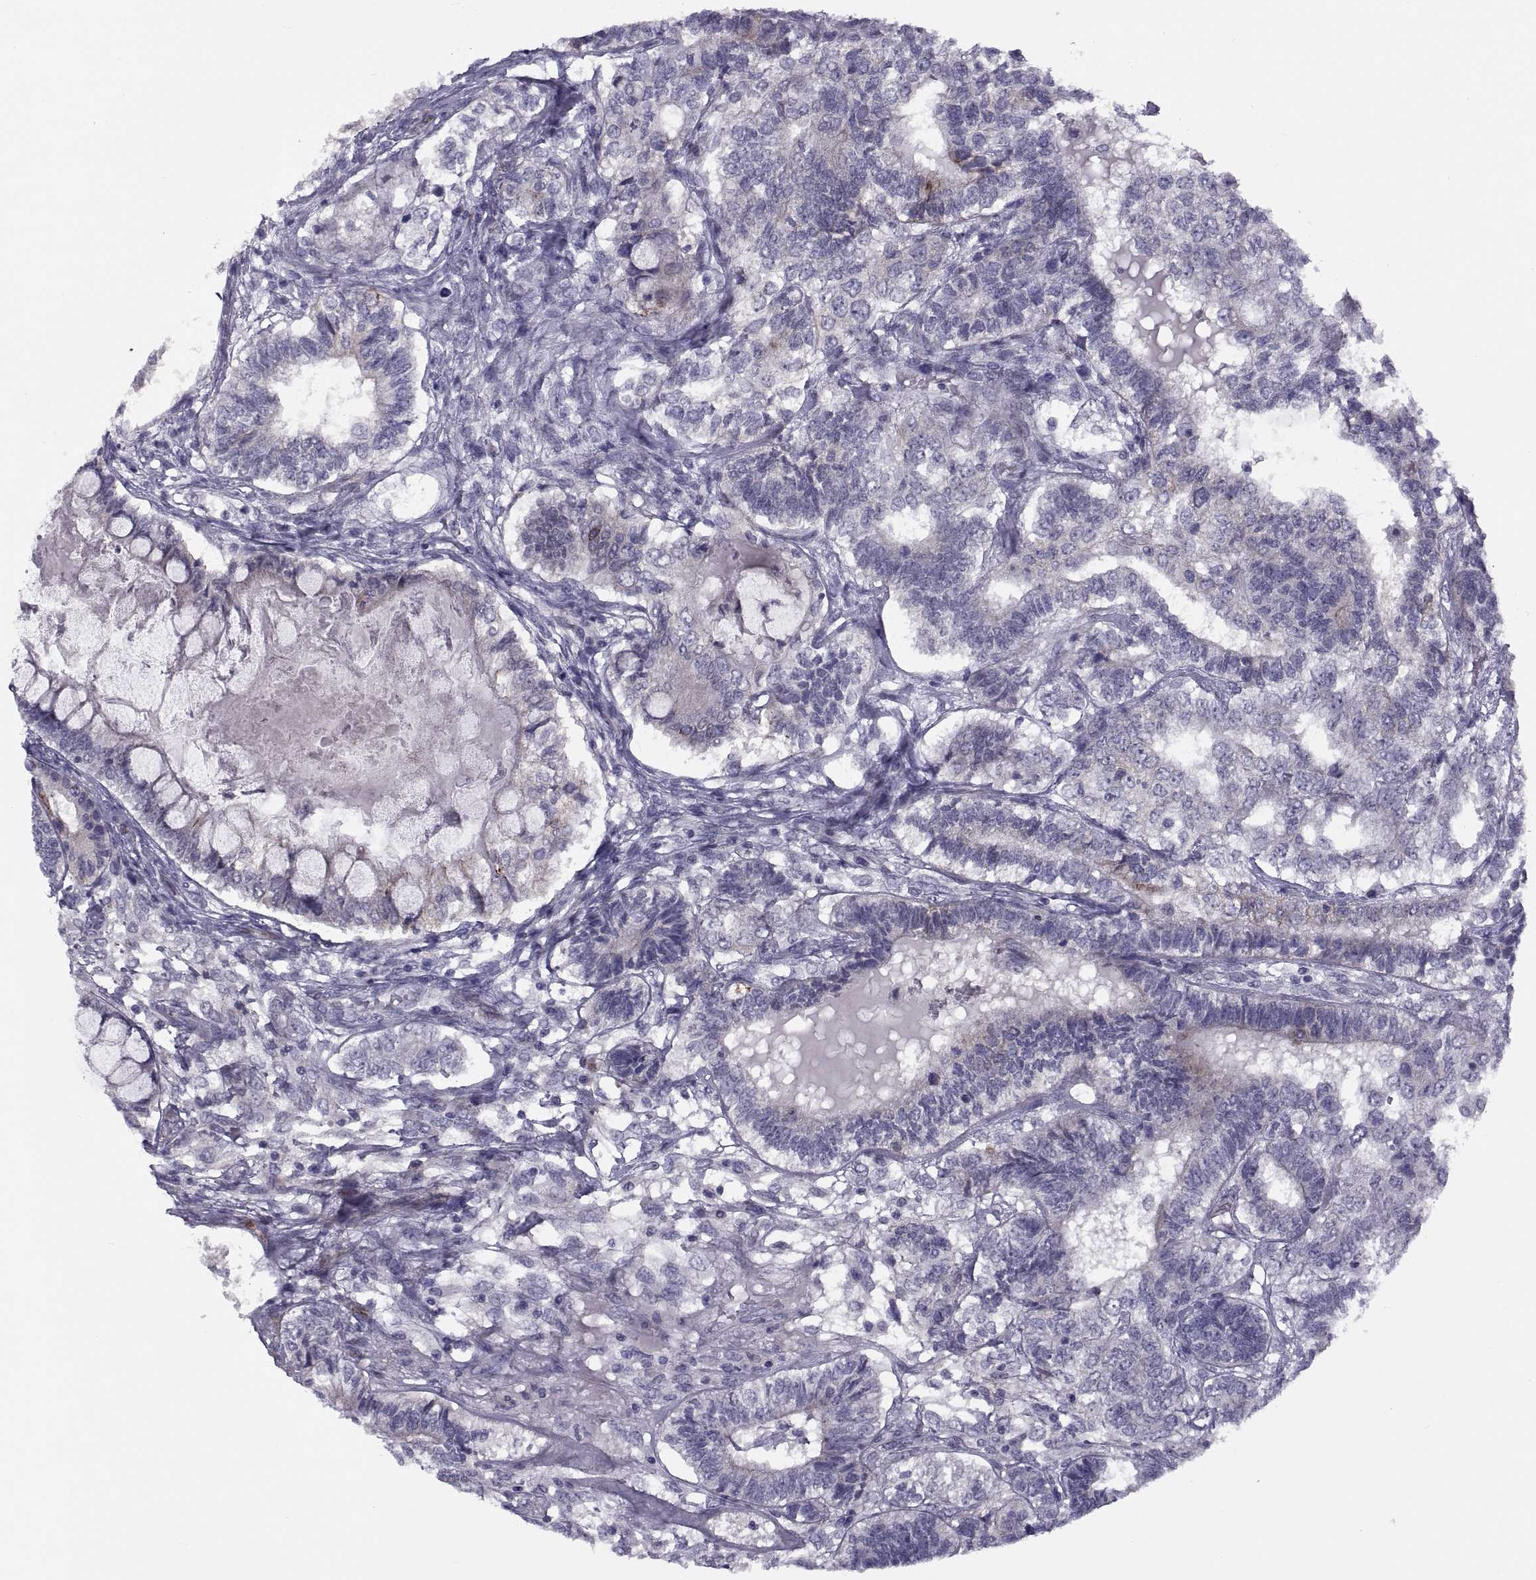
{"staining": {"intensity": "negative", "quantity": "none", "location": "none"}, "tissue": "testis cancer", "cell_type": "Tumor cells", "image_type": "cancer", "snomed": [{"axis": "morphology", "description": "Seminoma, NOS"}, {"axis": "morphology", "description": "Carcinoma, Embryonal, NOS"}, {"axis": "topography", "description": "Testis"}], "caption": "An IHC image of testis cancer is shown. There is no staining in tumor cells of testis cancer. (DAB (3,3'-diaminobenzidine) immunohistochemistry (IHC) with hematoxylin counter stain).", "gene": "TMEM158", "patient": {"sex": "male", "age": 41}}